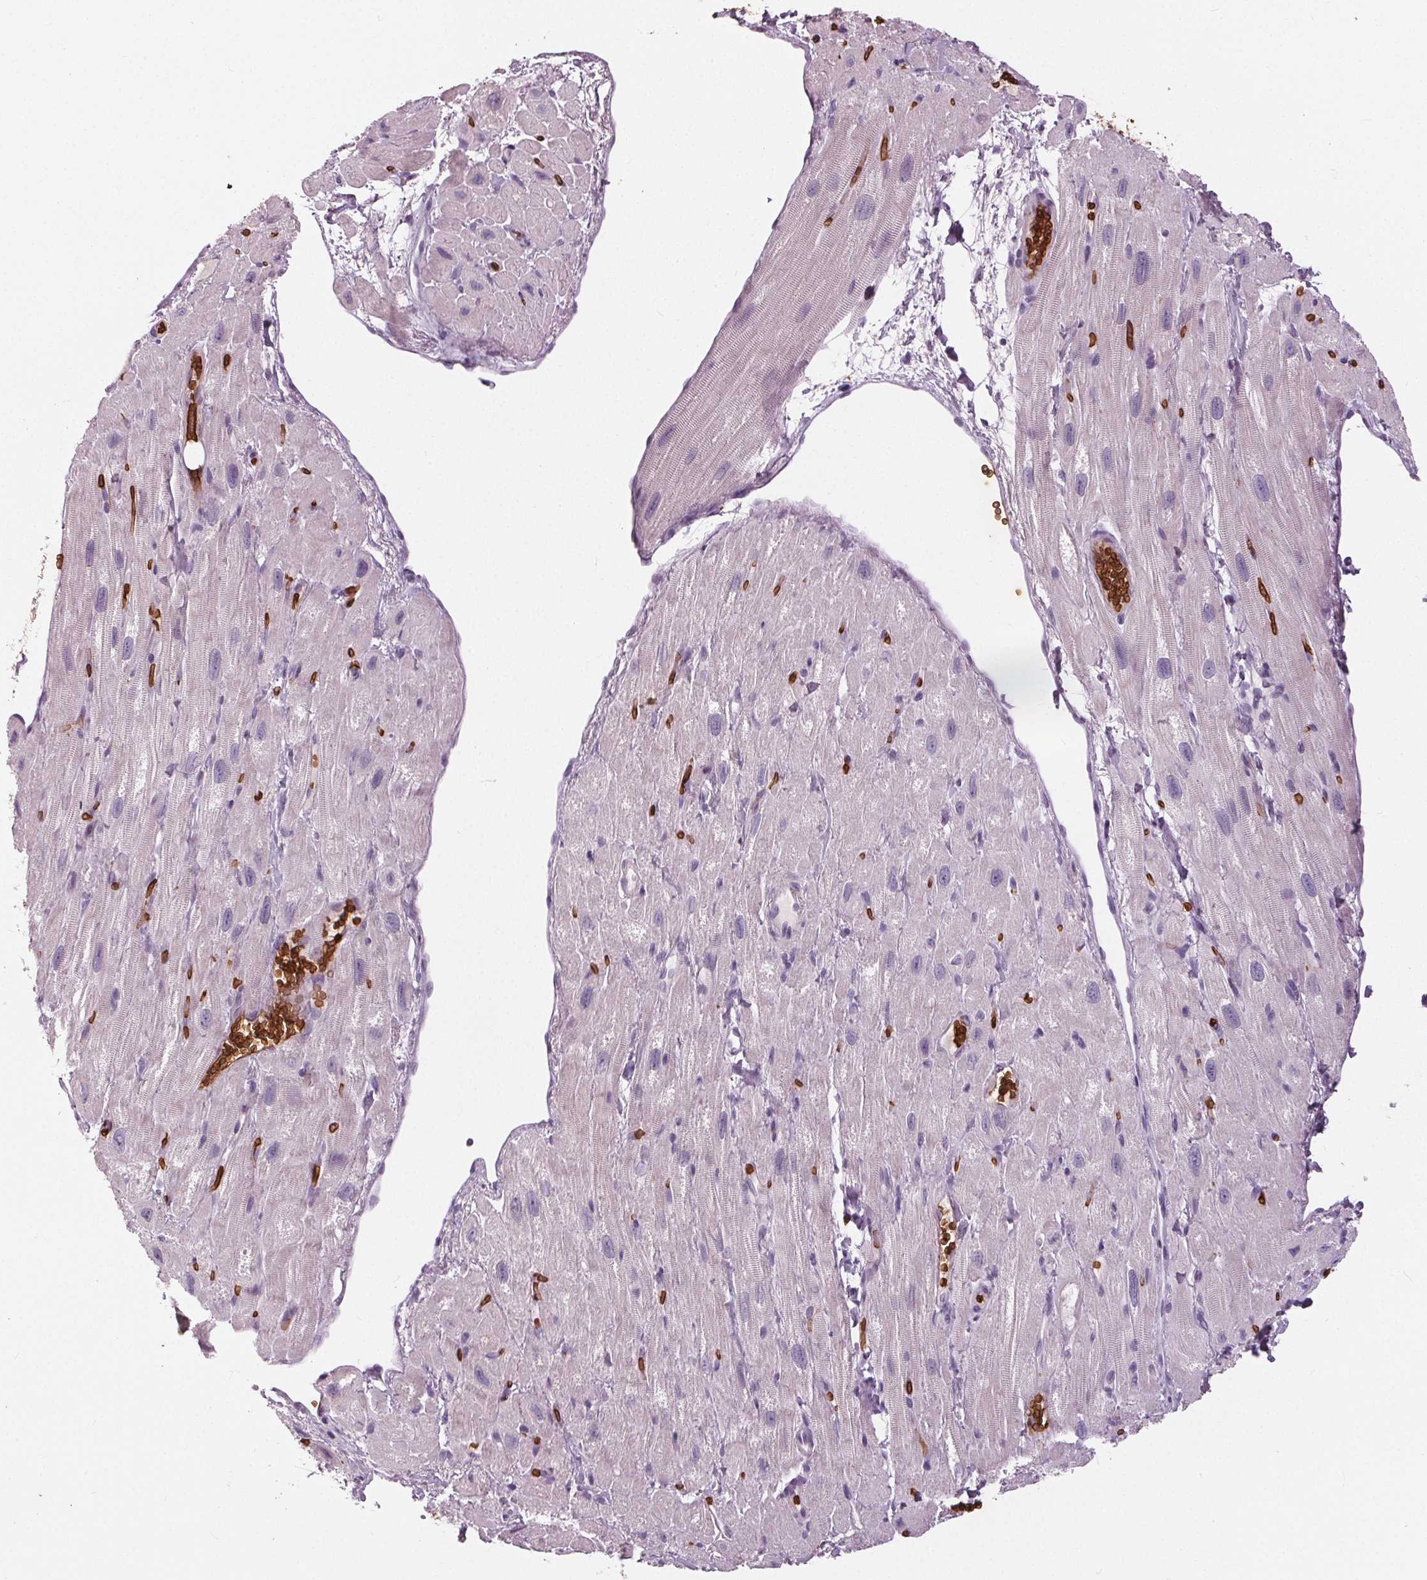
{"staining": {"intensity": "negative", "quantity": "none", "location": "none"}, "tissue": "heart muscle", "cell_type": "Cardiomyocytes", "image_type": "normal", "snomed": [{"axis": "morphology", "description": "Normal tissue, NOS"}, {"axis": "topography", "description": "Heart"}], "caption": "The histopathology image shows no significant expression in cardiomyocytes of heart muscle.", "gene": "SLC4A1", "patient": {"sex": "female", "age": 62}}